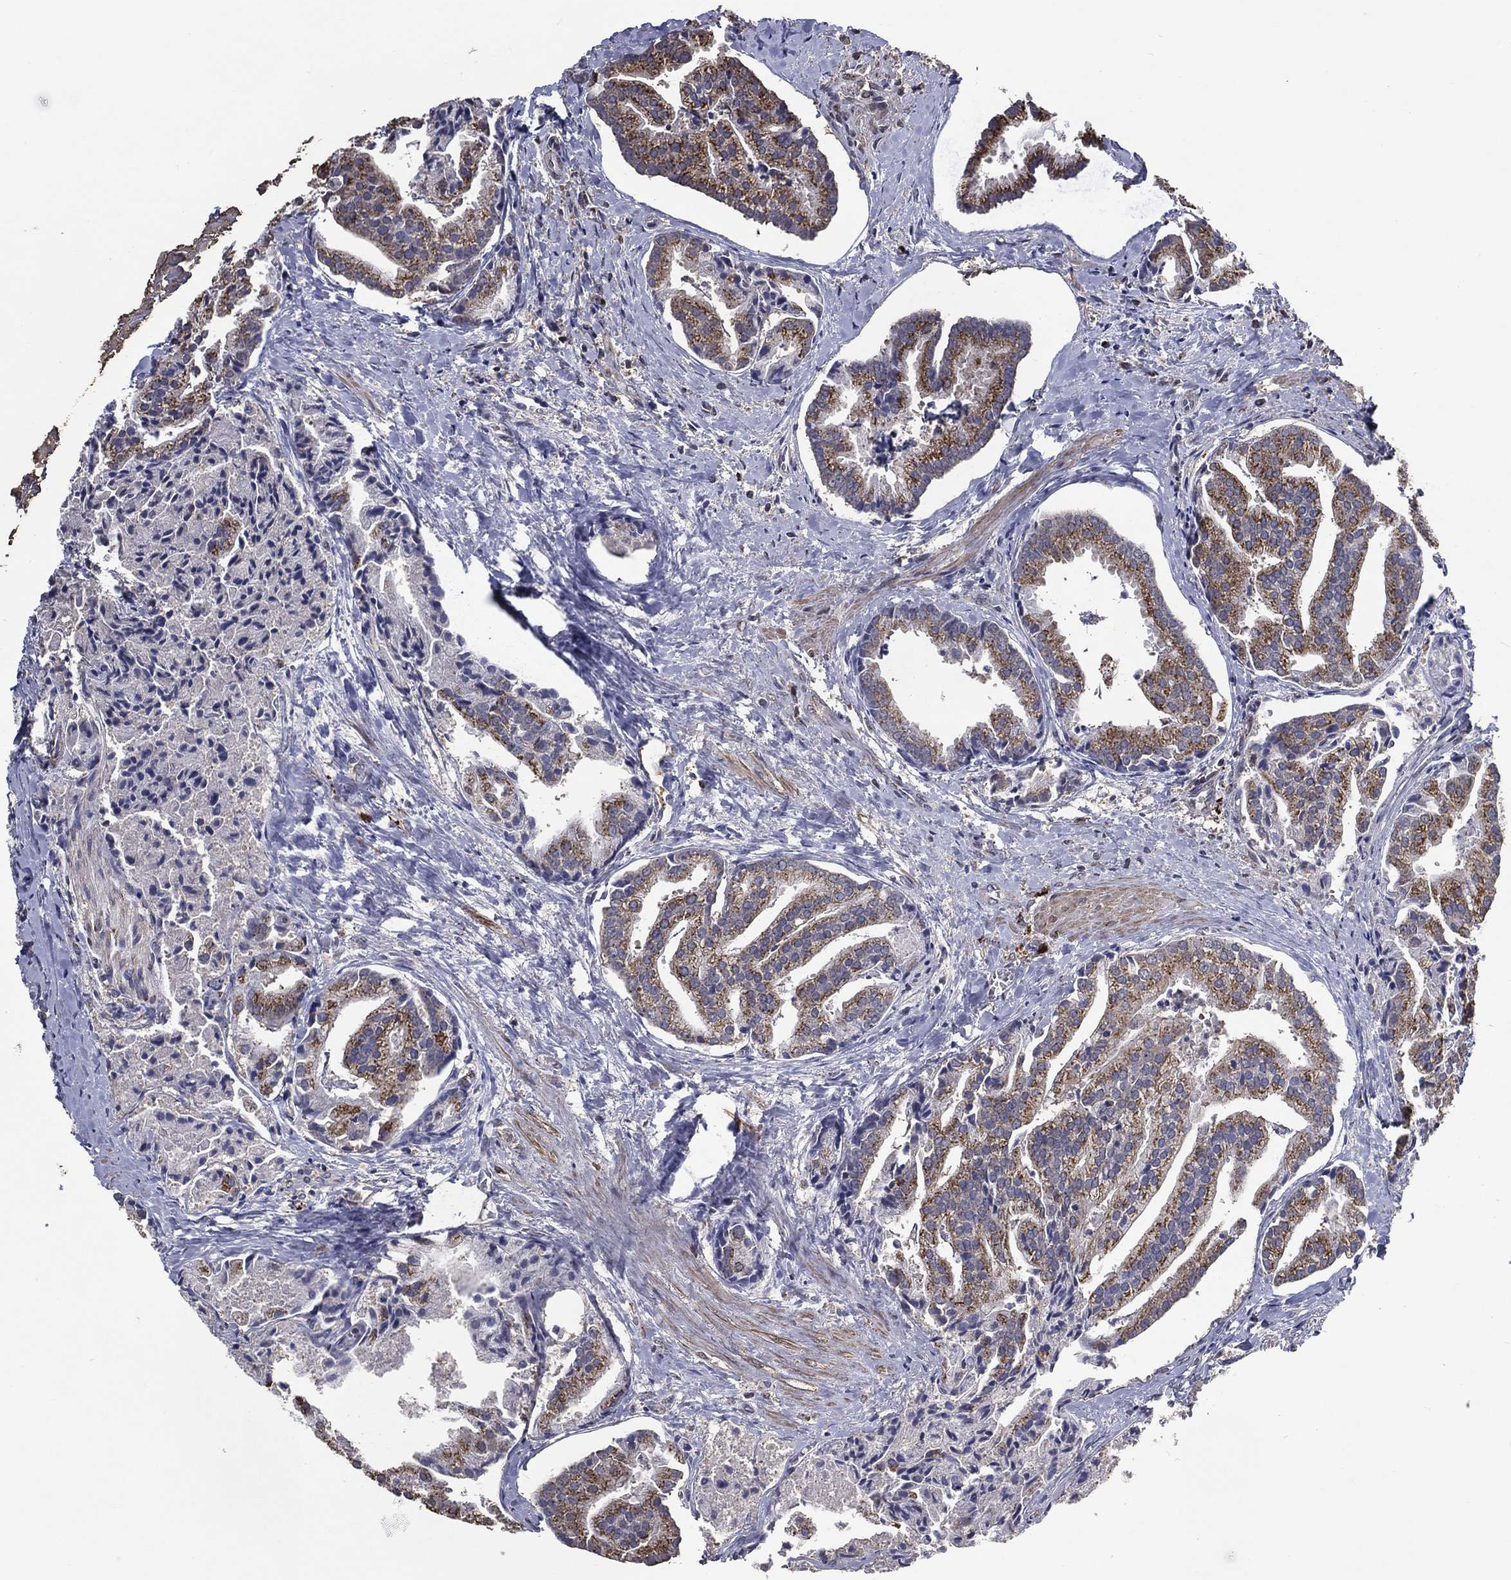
{"staining": {"intensity": "moderate", "quantity": ">75%", "location": "cytoplasmic/membranous"}, "tissue": "prostate cancer", "cell_type": "Tumor cells", "image_type": "cancer", "snomed": [{"axis": "morphology", "description": "Adenocarcinoma, NOS"}, {"axis": "topography", "description": "Prostate and seminal vesicle, NOS"}, {"axis": "topography", "description": "Prostate"}], "caption": "Immunohistochemistry (IHC) micrograph of neoplastic tissue: human prostate adenocarcinoma stained using IHC shows medium levels of moderate protein expression localized specifically in the cytoplasmic/membranous of tumor cells, appearing as a cytoplasmic/membranous brown color.", "gene": "GPR183", "patient": {"sex": "male", "age": 44}}